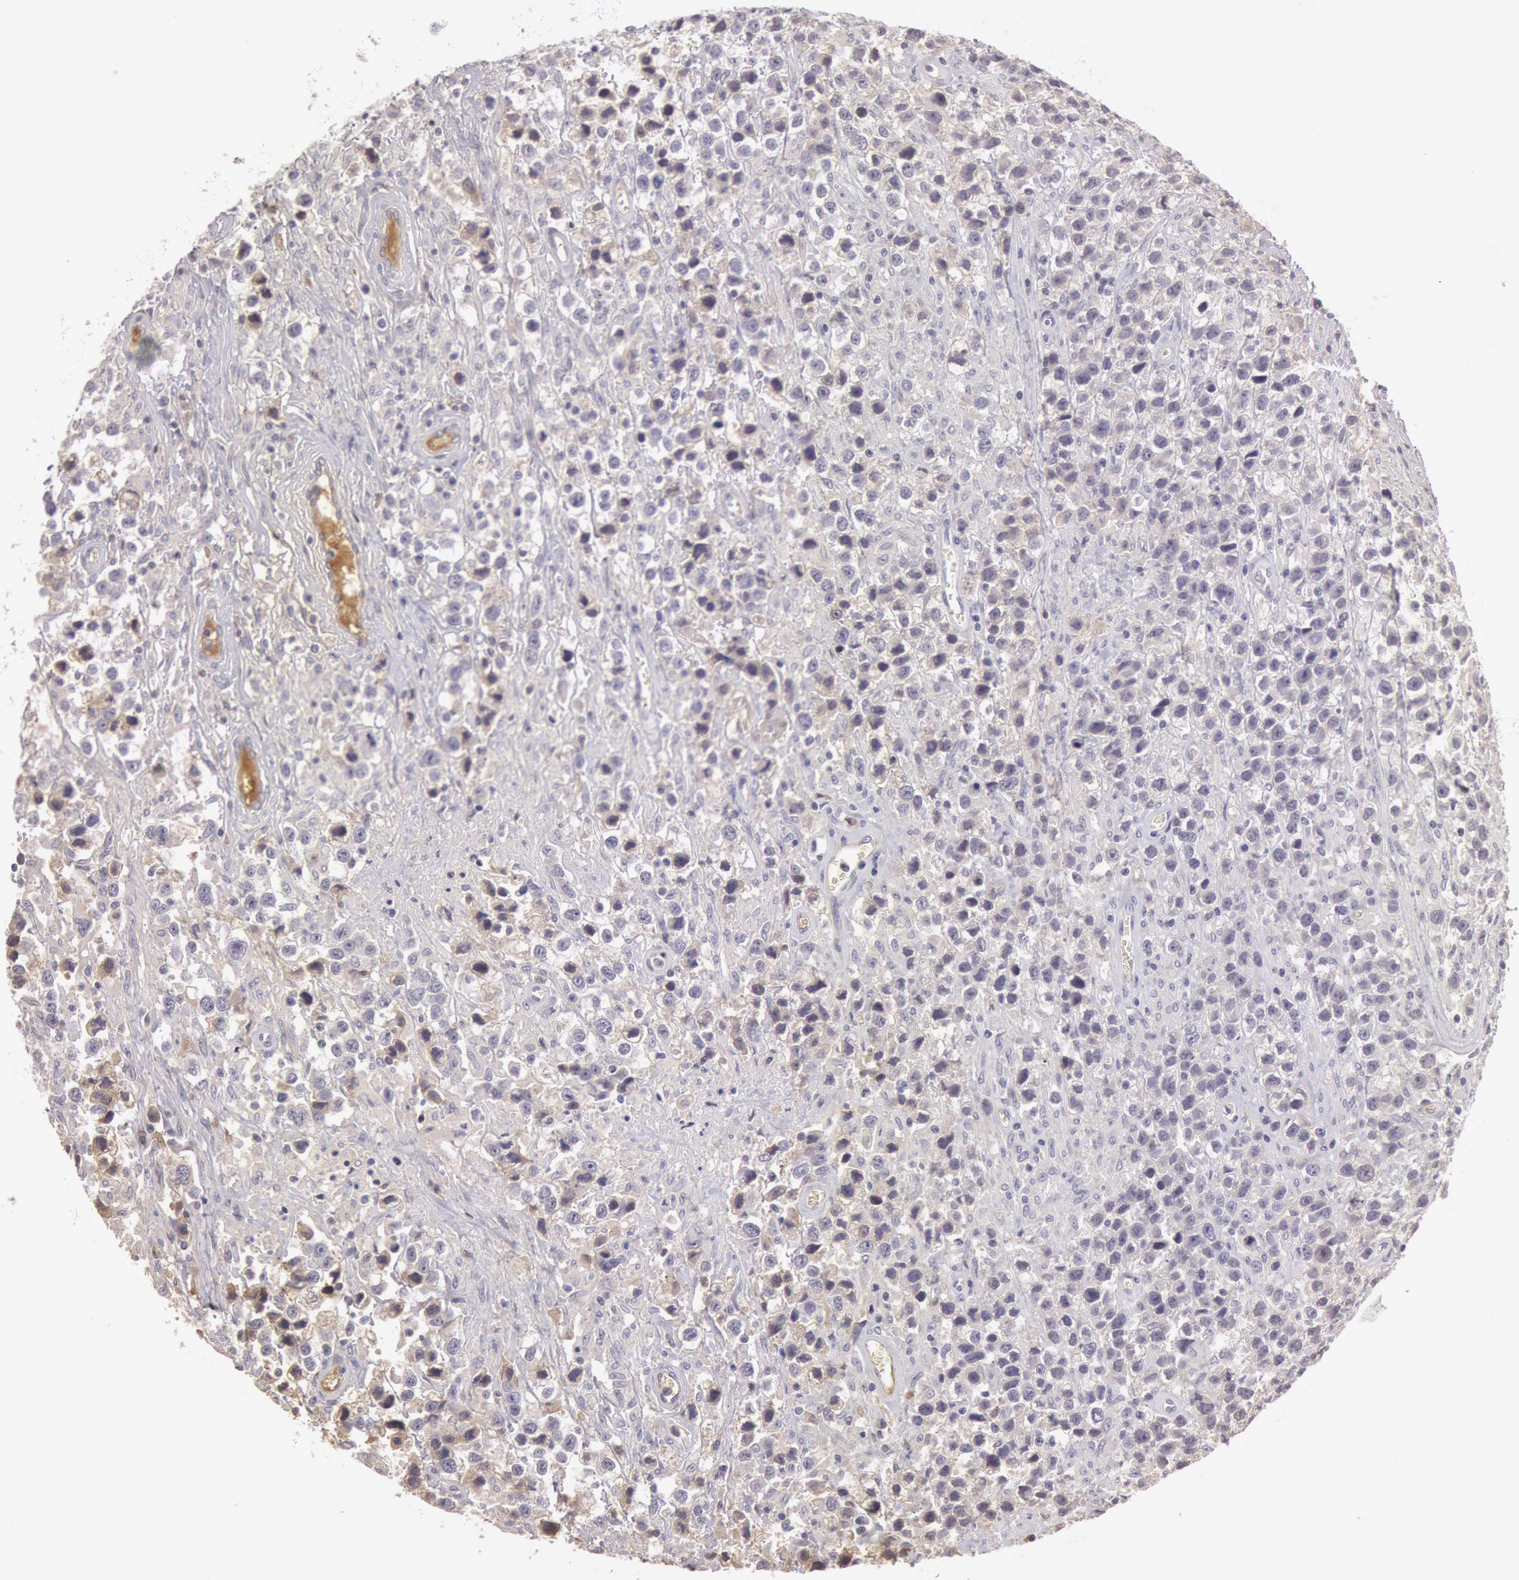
{"staining": {"intensity": "negative", "quantity": "none", "location": "none"}, "tissue": "testis cancer", "cell_type": "Tumor cells", "image_type": "cancer", "snomed": [{"axis": "morphology", "description": "Seminoma, NOS"}, {"axis": "topography", "description": "Testis"}], "caption": "Tumor cells show no significant staining in testis cancer (seminoma). The staining is performed using DAB (3,3'-diaminobenzidine) brown chromogen with nuclei counter-stained in using hematoxylin.", "gene": "C1R", "patient": {"sex": "male", "age": 43}}